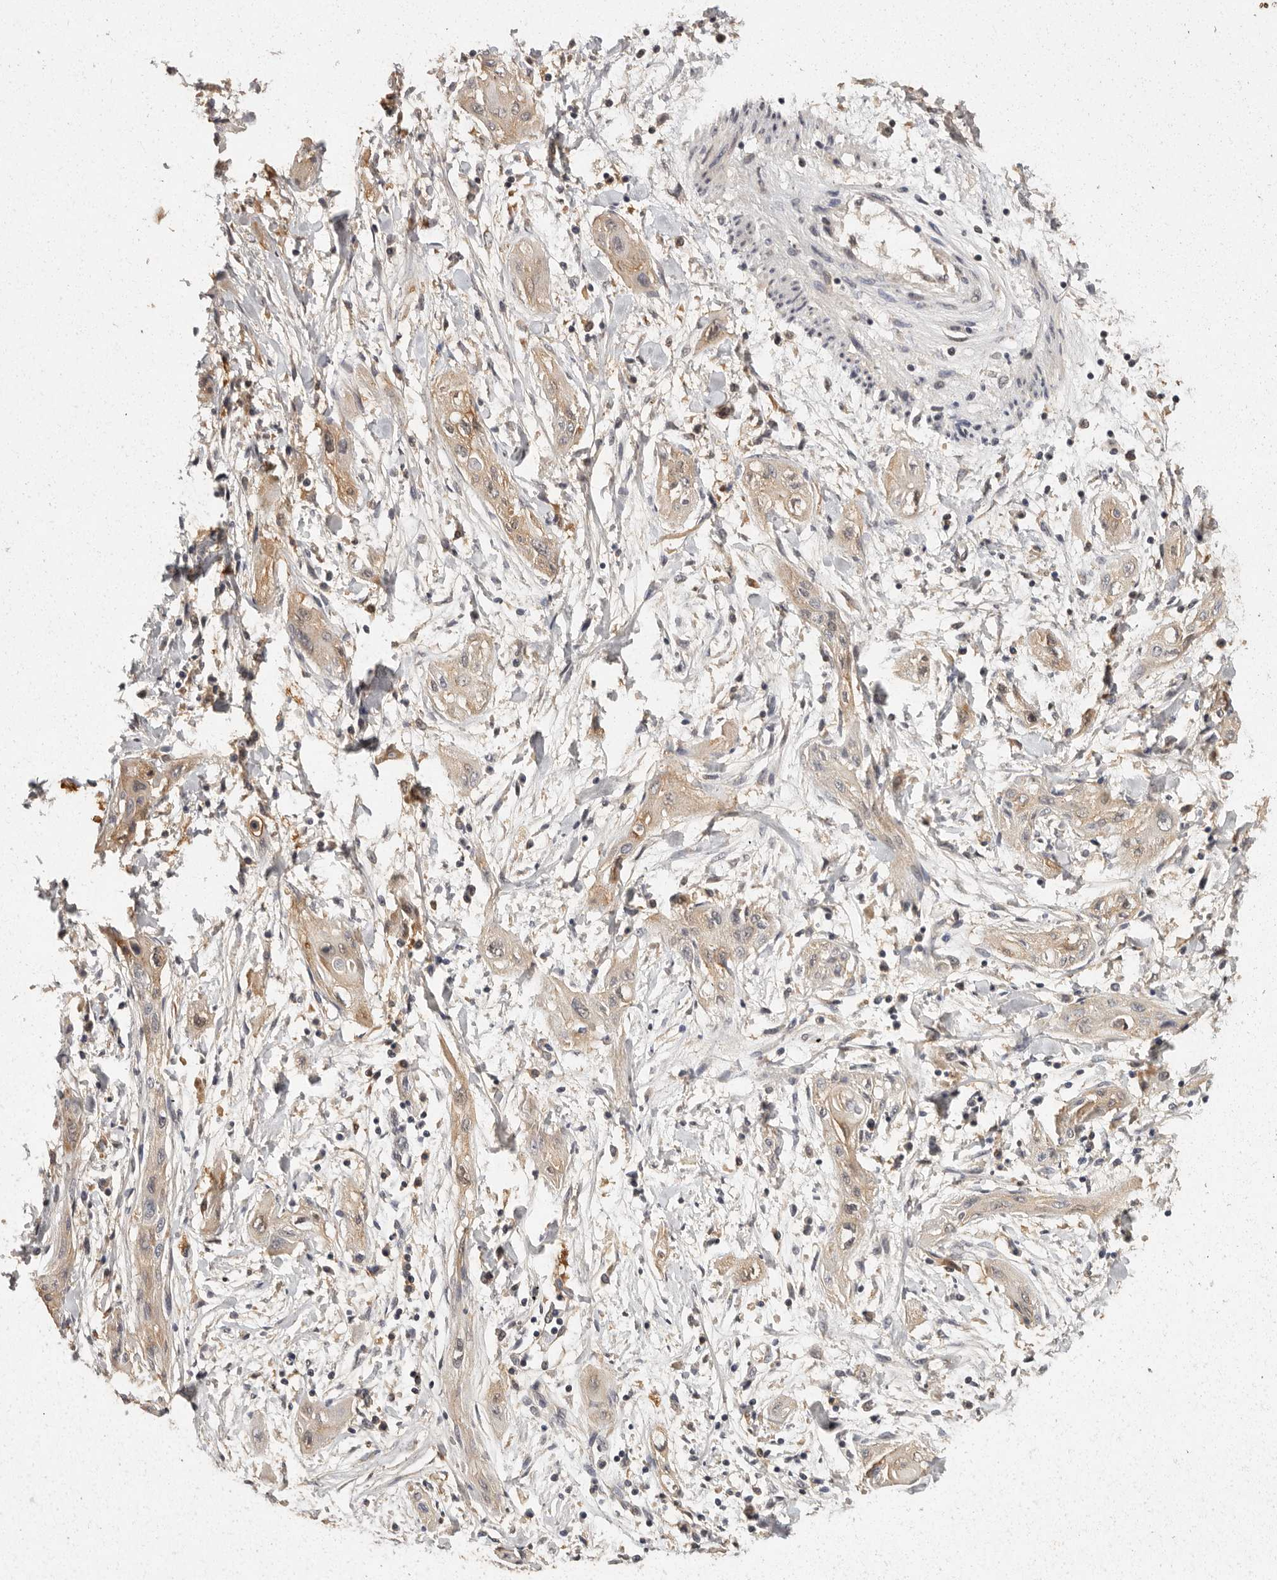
{"staining": {"intensity": "weak", "quantity": ">75%", "location": "cytoplasmic/membranous"}, "tissue": "lung cancer", "cell_type": "Tumor cells", "image_type": "cancer", "snomed": [{"axis": "morphology", "description": "Squamous cell carcinoma, NOS"}, {"axis": "topography", "description": "Lung"}], "caption": "Protein expression by immunohistochemistry exhibits weak cytoplasmic/membranous expression in about >75% of tumor cells in lung squamous cell carcinoma. (DAB = brown stain, brightfield microscopy at high magnification).", "gene": "BAIAP2", "patient": {"sex": "female", "age": 47}}